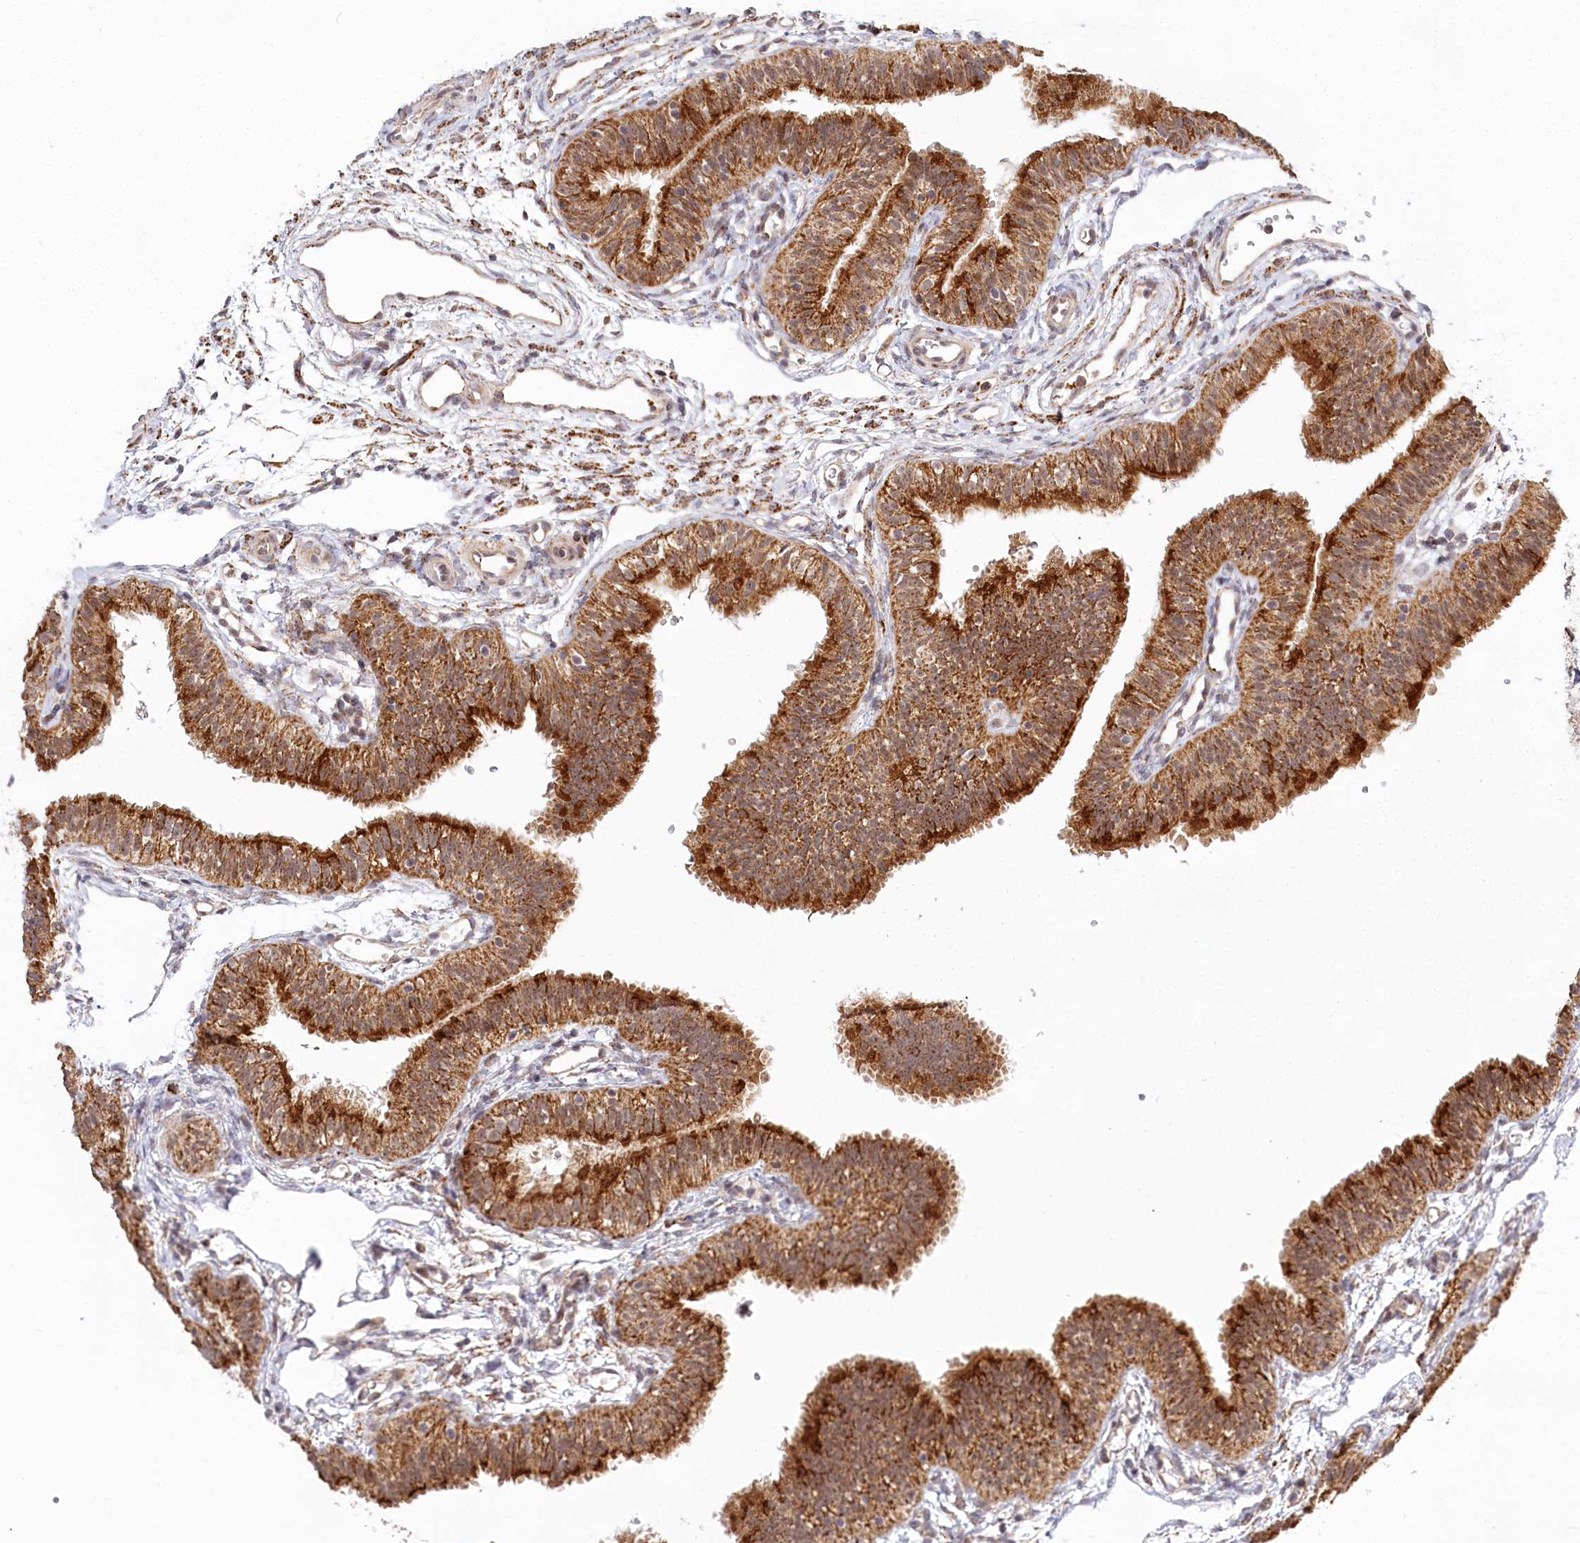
{"staining": {"intensity": "strong", "quantity": ">75%", "location": "cytoplasmic/membranous"}, "tissue": "fallopian tube", "cell_type": "Glandular cells", "image_type": "normal", "snomed": [{"axis": "morphology", "description": "Normal tissue, NOS"}, {"axis": "topography", "description": "Fallopian tube"}], "caption": "Glandular cells exhibit strong cytoplasmic/membranous positivity in about >75% of cells in normal fallopian tube.", "gene": "RTN4IP1", "patient": {"sex": "female", "age": 35}}